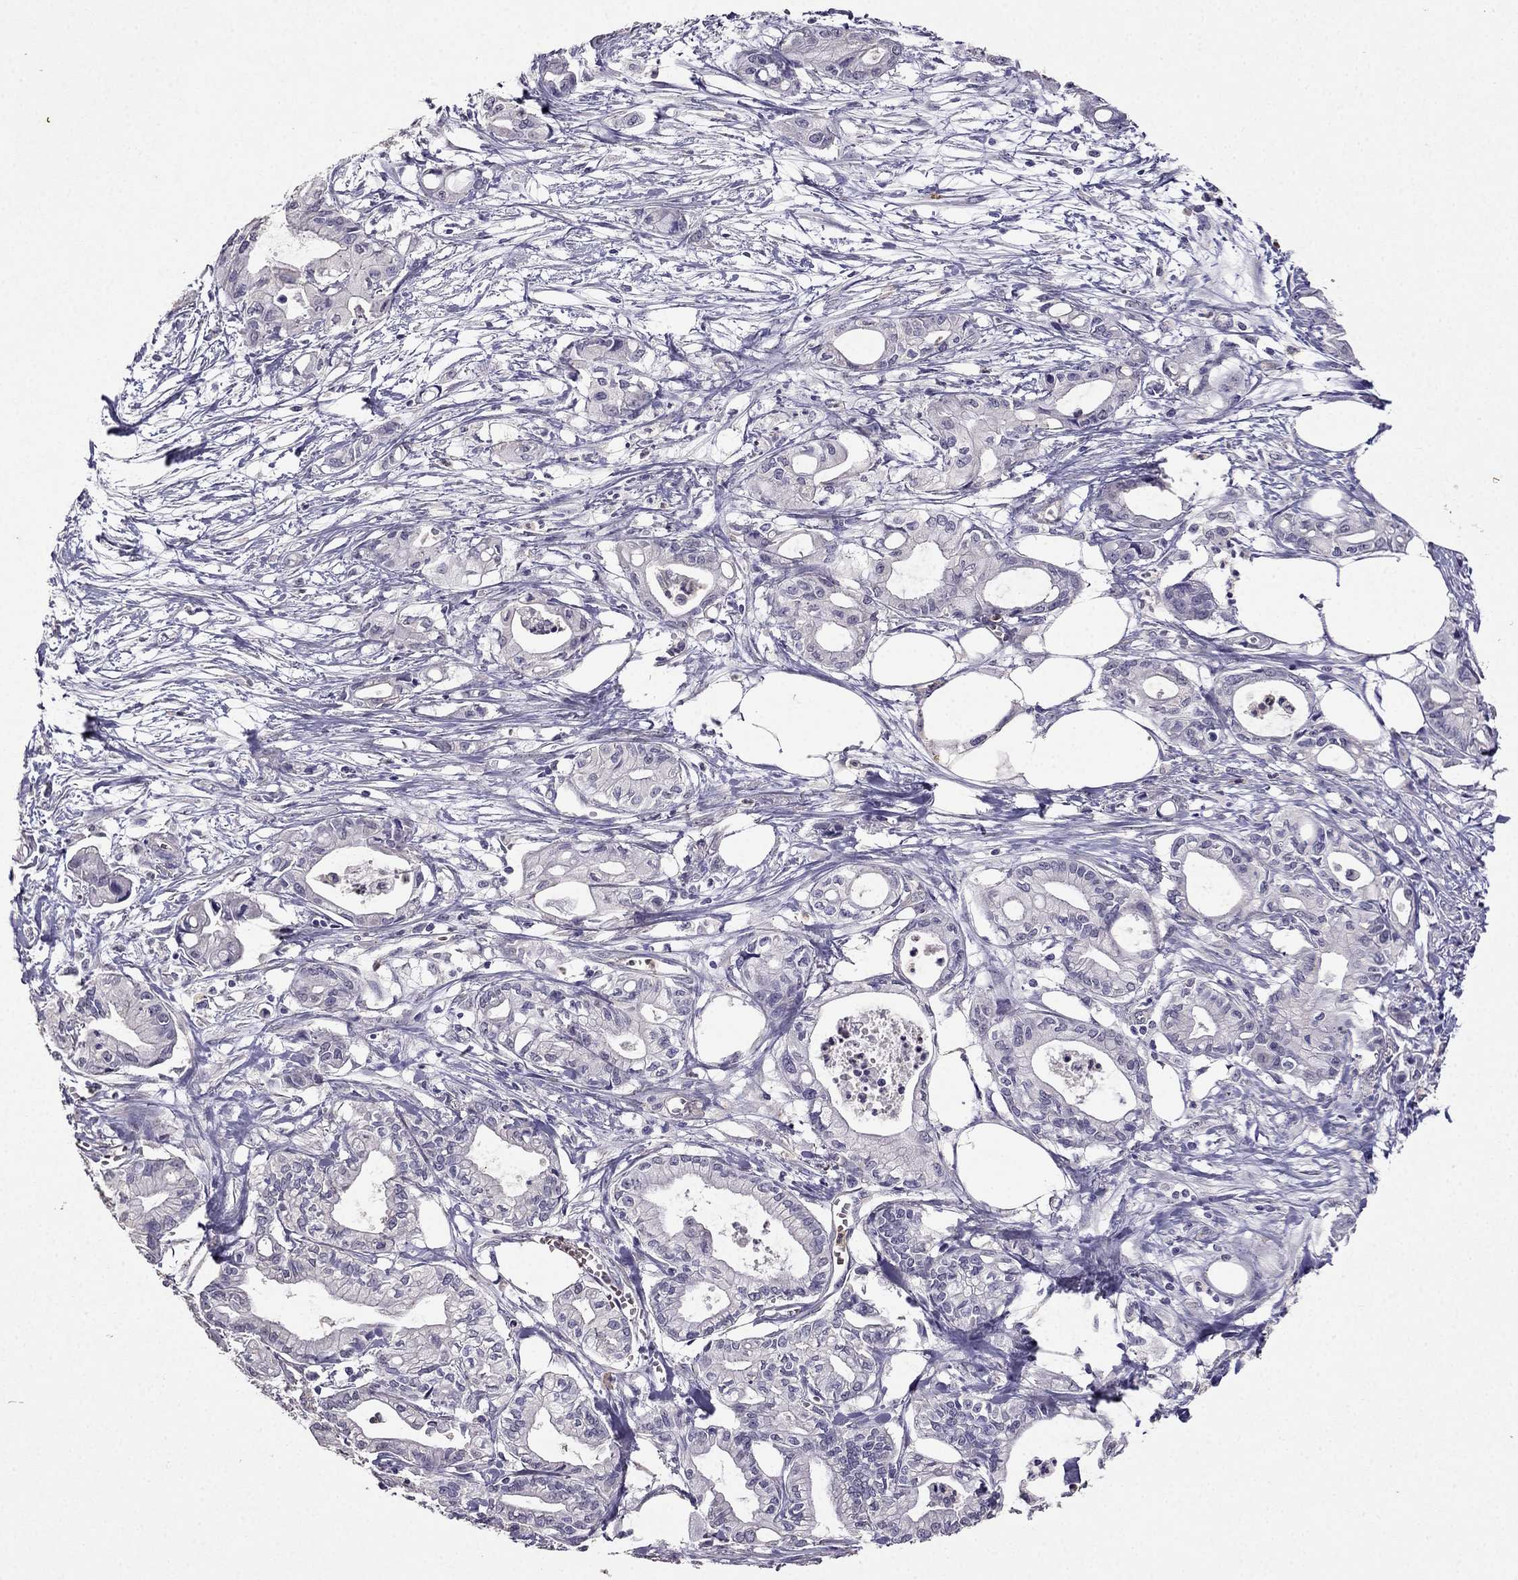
{"staining": {"intensity": "negative", "quantity": "none", "location": "none"}, "tissue": "pancreatic cancer", "cell_type": "Tumor cells", "image_type": "cancer", "snomed": [{"axis": "morphology", "description": "Adenocarcinoma, NOS"}, {"axis": "topography", "description": "Pancreas"}], "caption": "Human pancreatic cancer (adenocarcinoma) stained for a protein using immunohistochemistry exhibits no expression in tumor cells.", "gene": "RFLNB", "patient": {"sex": "male", "age": 71}}